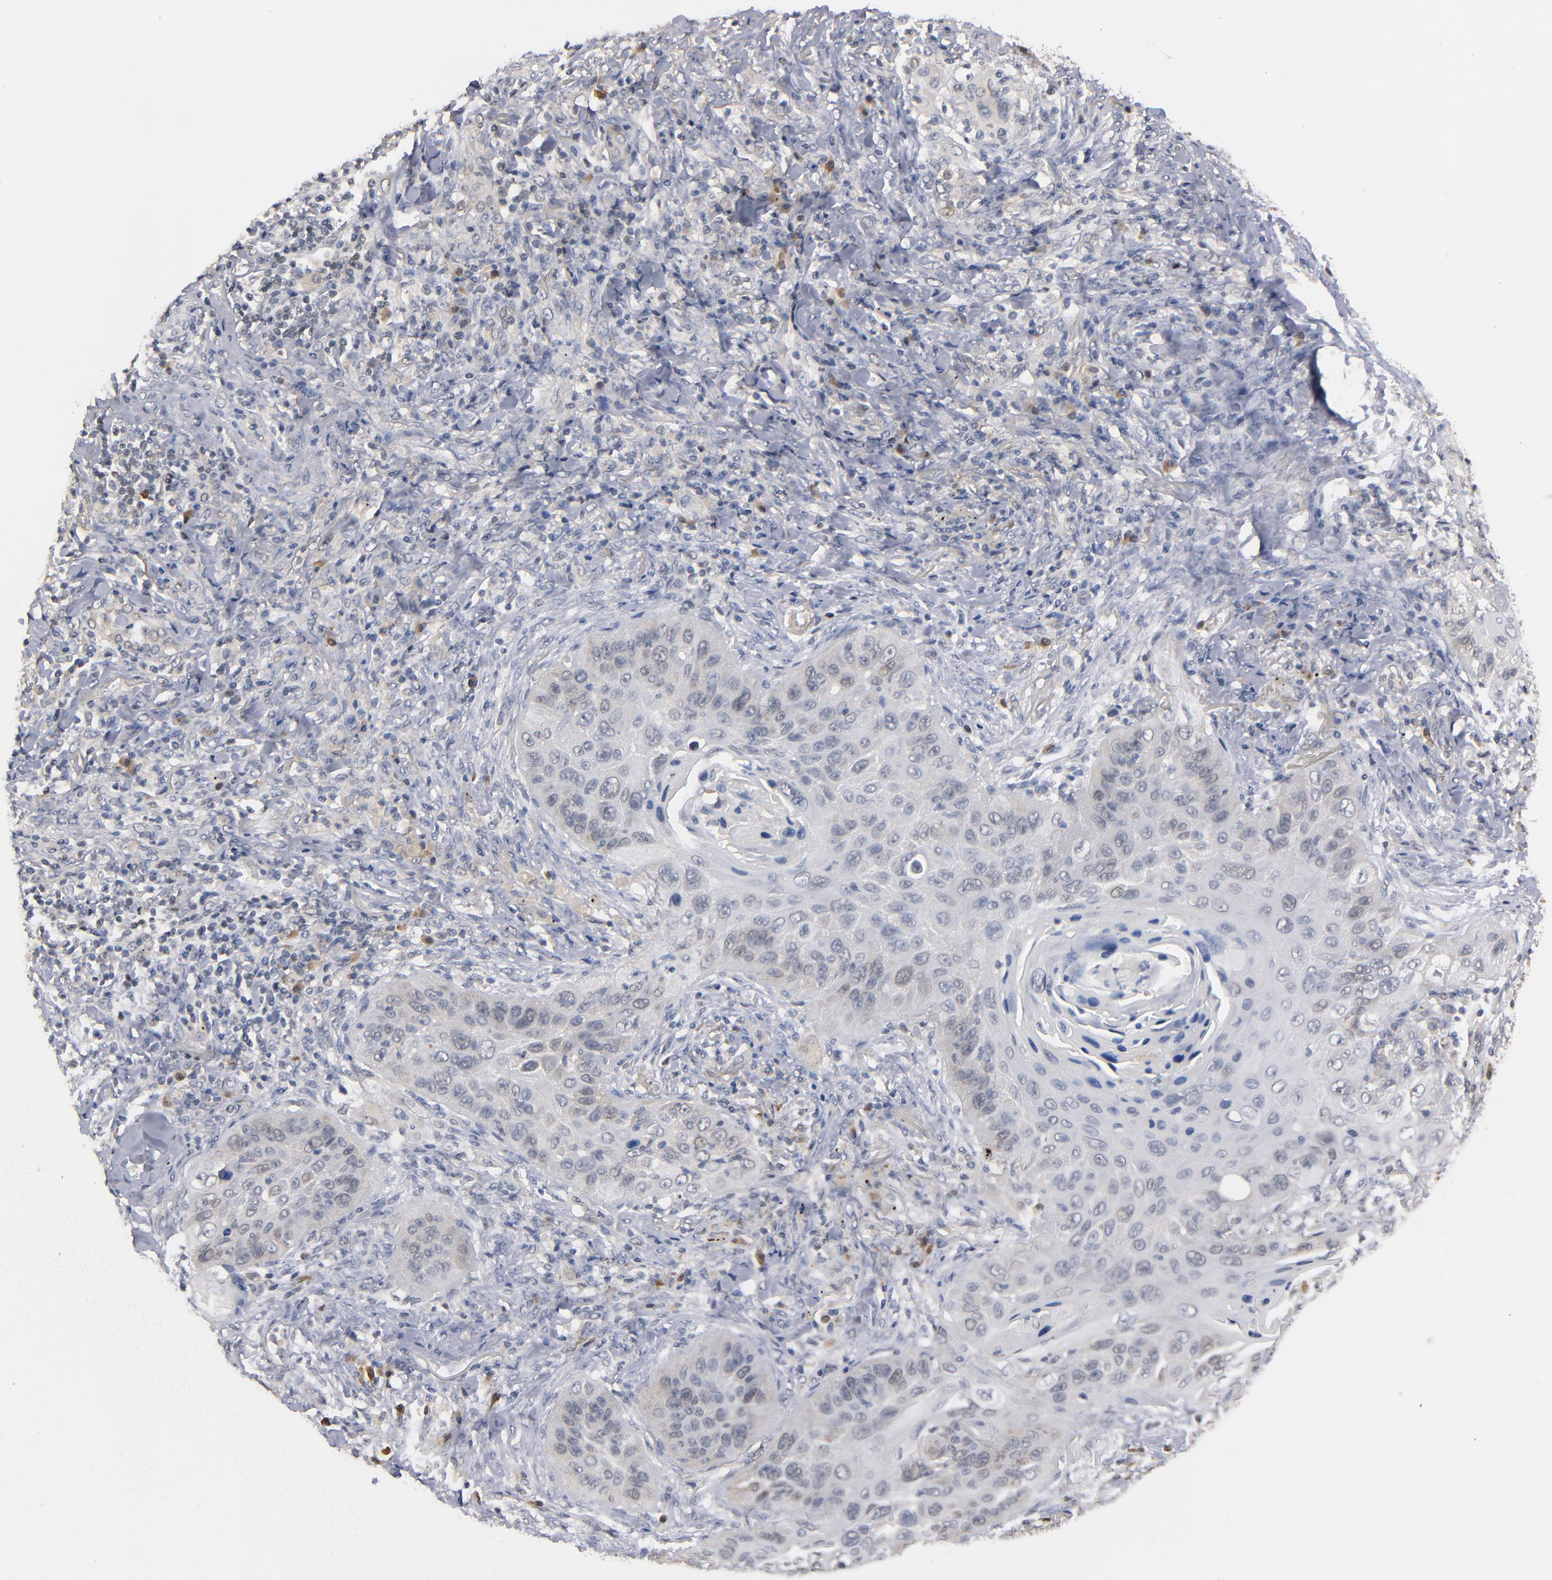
{"staining": {"intensity": "weak", "quantity": "<25%", "location": "cytoplasmic/membranous"}, "tissue": "lung cancer", "cell_type": "Tumor cells", "image_type": "cancer", "snomed": [{"axis": "morphology", "description": "Squamous cell carcinoma, NOS"}, {"axis": "topography", "description": "Lung"}], "caption": "This is an immunohistochemistry (IHC) histopathology image of human squamous cell carcinoma (lung). There is no positivity in tumor cells.", "gene": "ALG13", "patient": {"sex": "female", "age": 67}}